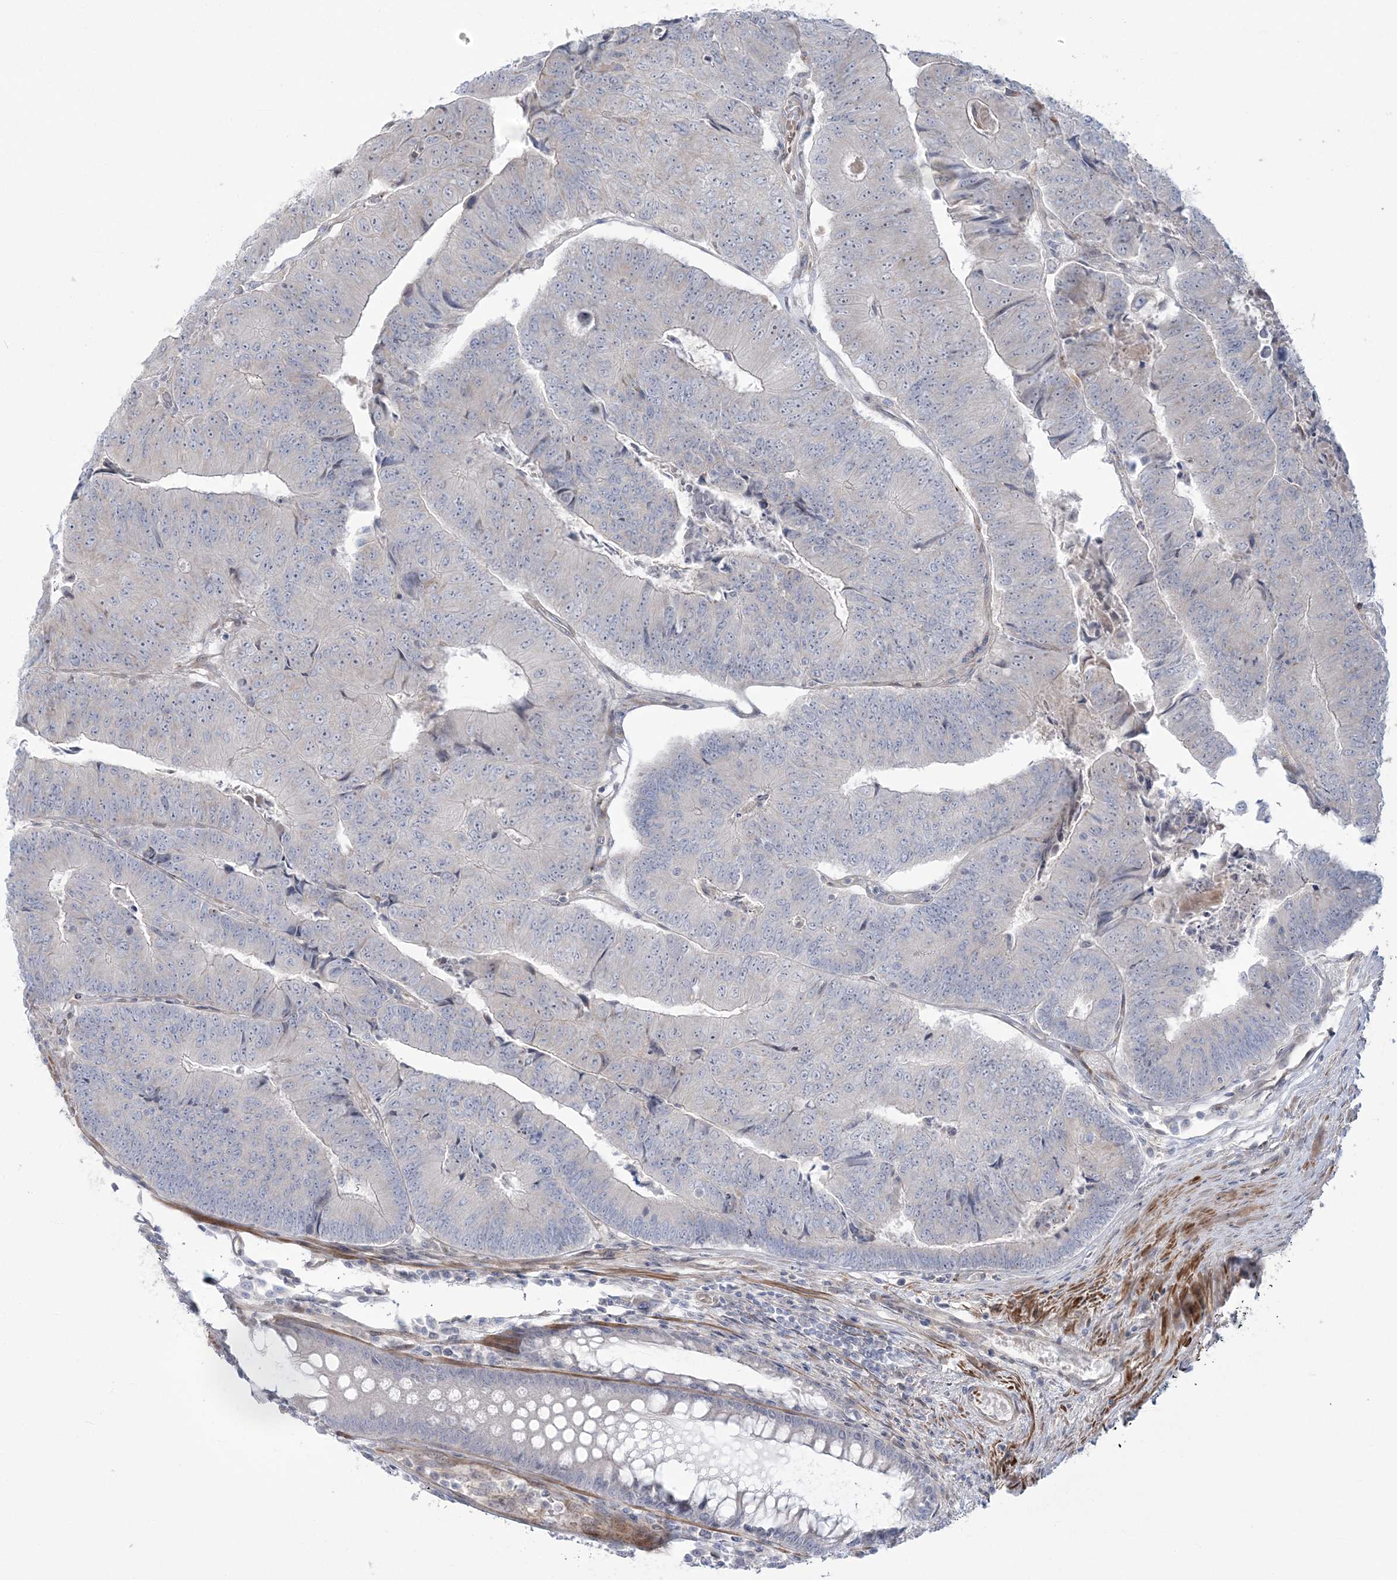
{"staining": {"intensity": "negative", "quantity": "none", "location": "none"}, "tissue": "colorectal cancer", "cell_type": "Tumor cells", "image_type": "cancer", "snomed": [{"axis": "morphology", "description": "Adenocarcinoma, NOS"}, {"axis": "topography", "description": "Colon"}], "caption": "An image of adenocarcinoma (colorectal) stained for a protein reveals no brown staining in tumor cells.", "gene": "NUDT9", "patient": {"sex": "female", "age": 67}}